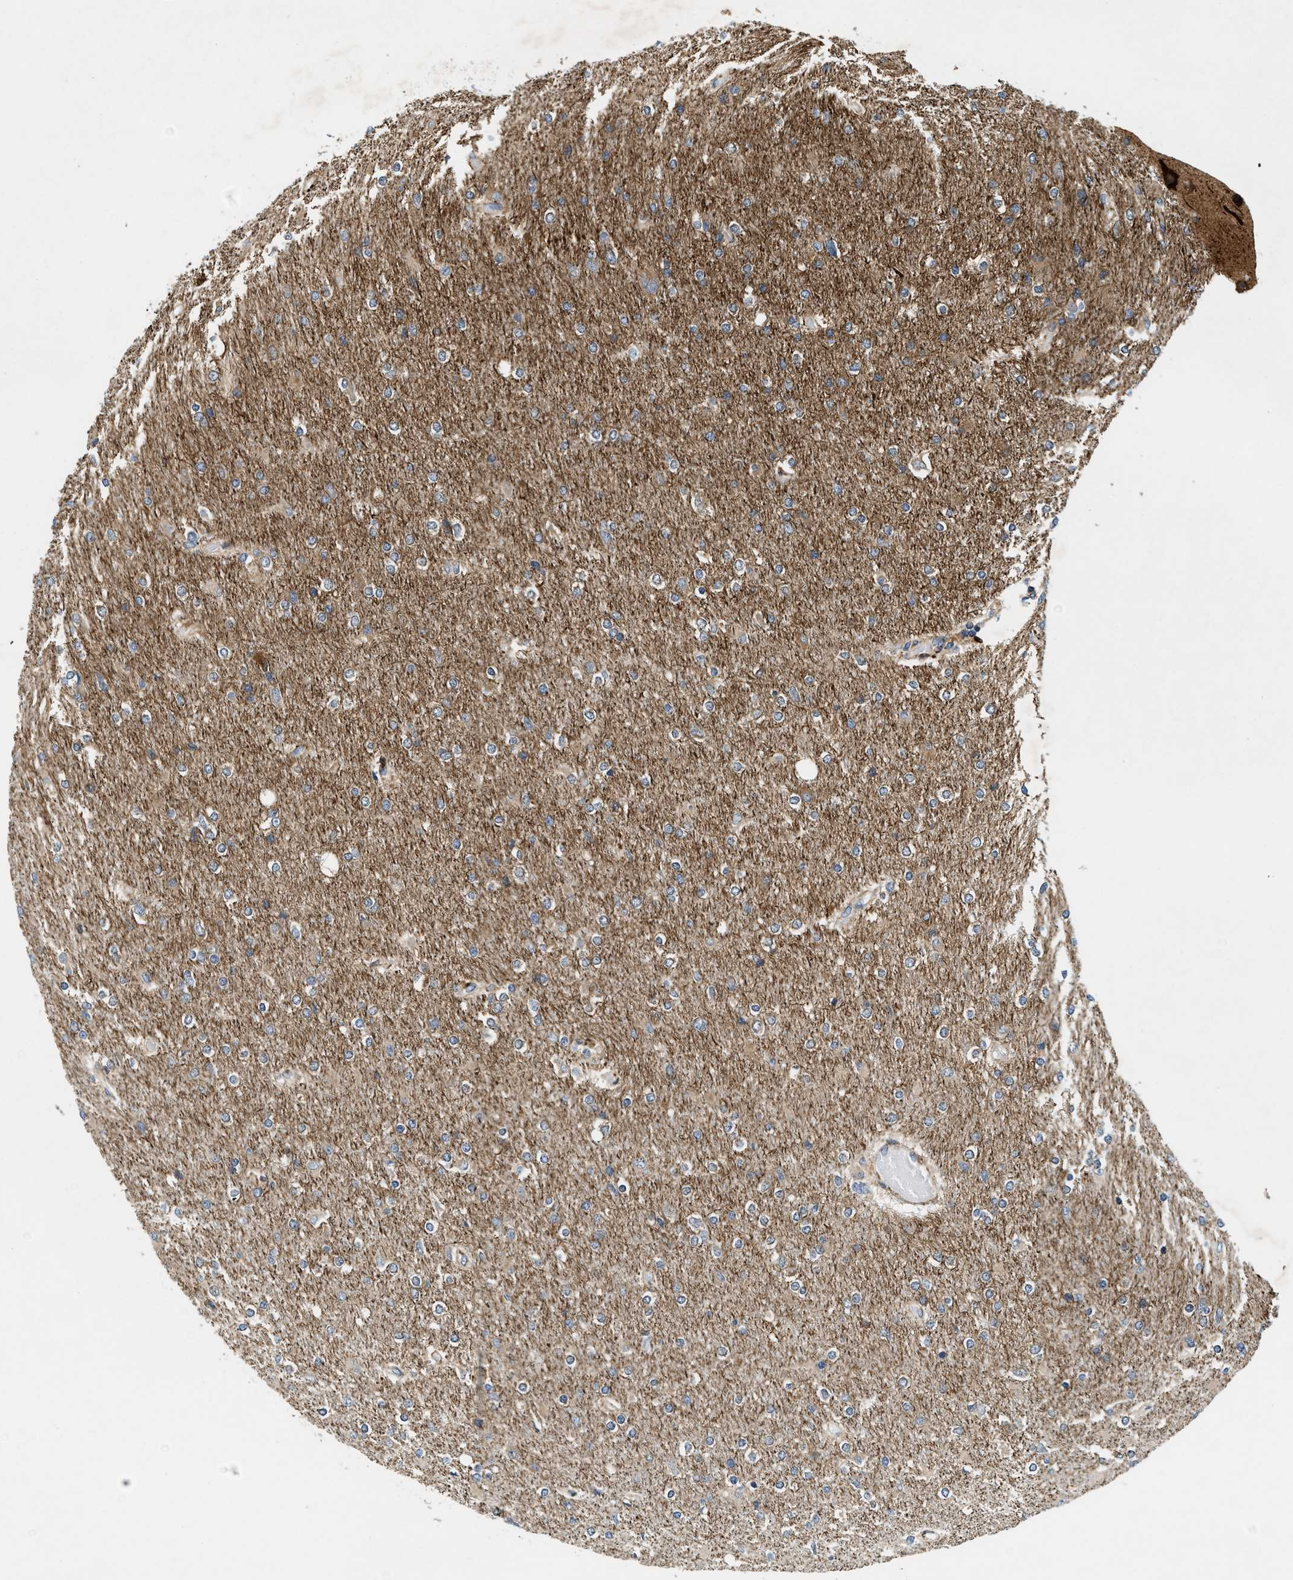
{"staining": {"intensity": "moderate", "quantity": "<25%", "location": "cytoplasmic/membranous"}, "tissue": "glioma", "cell_type": "Tumor cells", "image_type": "cancer", "snomed": [{"axis": "morphology", "description": "Glioma, malignant, High grade"}, {"axis": "topography", "description": "Cerebral cortex"}], "caption": "Malignant high-grade glioma tissue displays moderate cytoplasmic/membranous expression in about <25% of tumor cells", "gene": "ZNF599", "patient": {"sex": "female", "age": 36}}